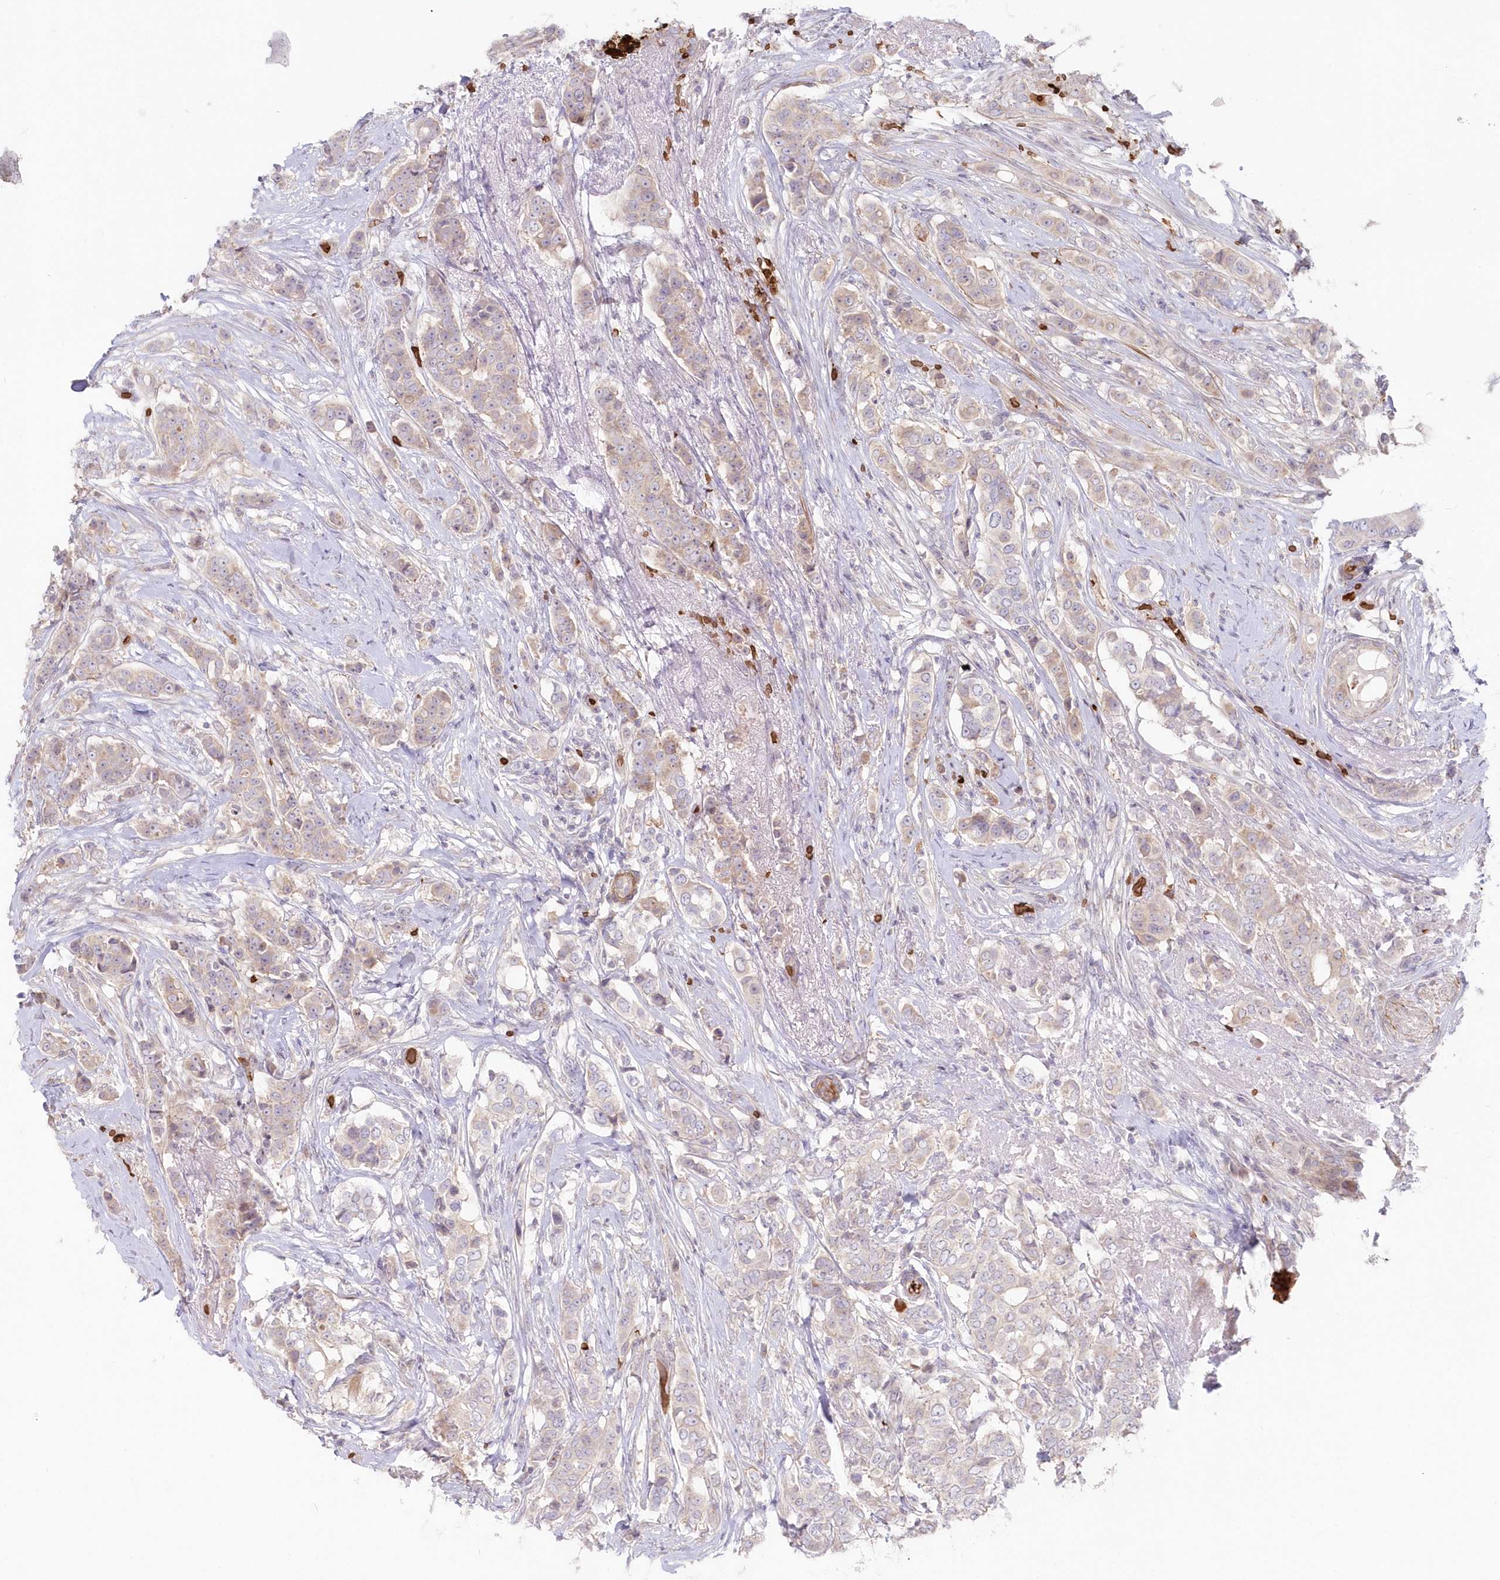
{"staining": {"intensity": "negative", "quantity": "none", "location": "none"}, "tissue": "breast cancer", "cell_type": "Tumor cells", "image_type": "cancer", "snomed": [{"axis": "morphology", "description": "Lobular carcinoma"}, {"axis": "topography", "description": "Breast"}], "caption": "IHC of breast cancer (lobular carcinoma) shows no staining in tumor cells. (DAB immunohistochemistry, high magnification).", "gene": "SERINC1", "patient": {"sex": "female", "age": 51}}